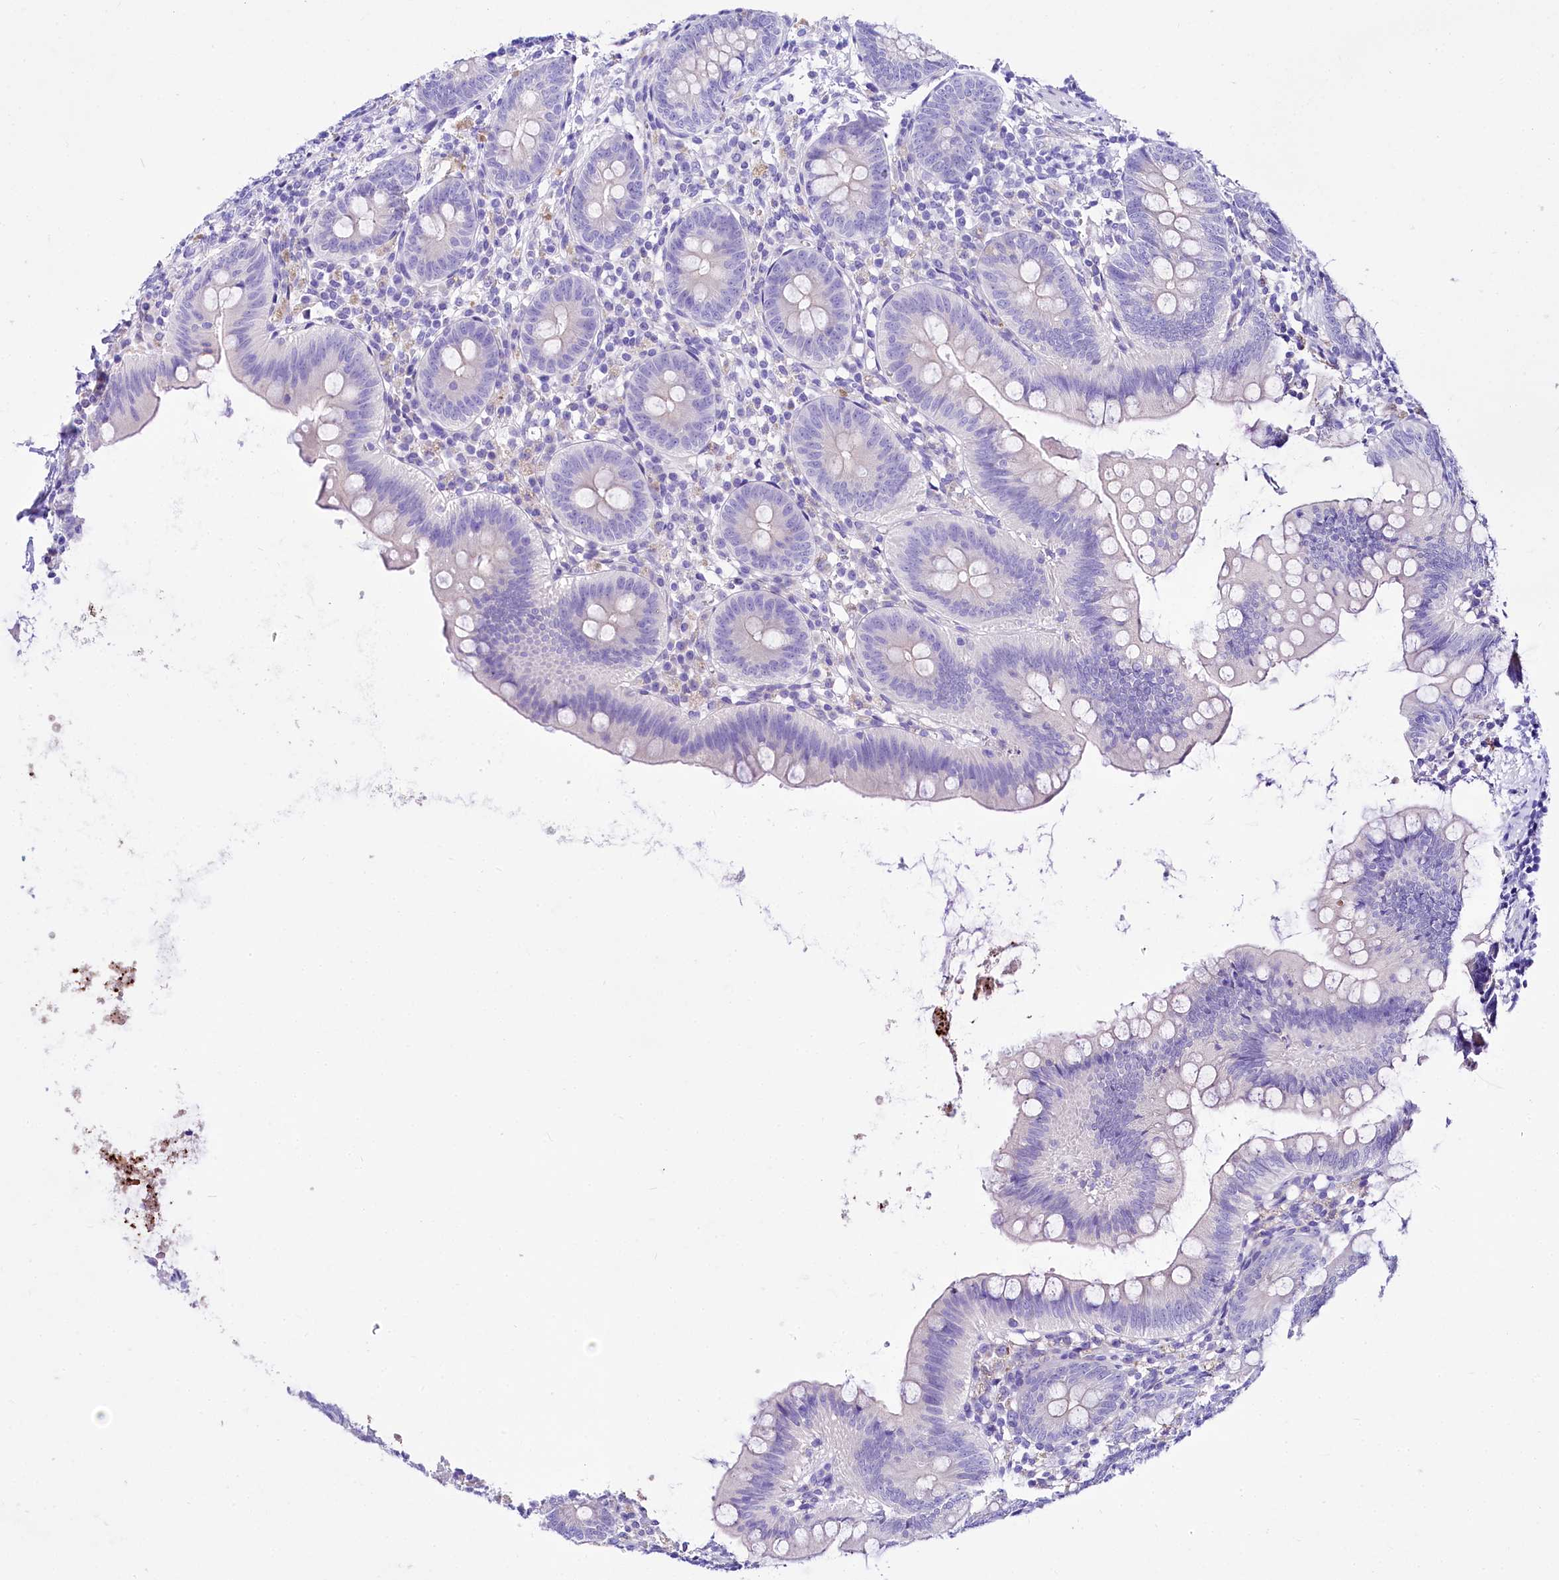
{"staining": {"intensity": "negative", "quantity": "none", "location": "none"}, "tissue": "appendix", "cell_type": "Glandular cells", "image_type": "normal", "snomed": [{"axis": "morphology", "description": "Normal tissue, NOS"}, {"axis": "topography", "description": "Appendix"}], "caption": "Immunohistochemical staining of benign appendix exhibits no significant positivity in glandular cells.", "gene": "A2ML1", "patient": {"sex": "female", "age": 62}}